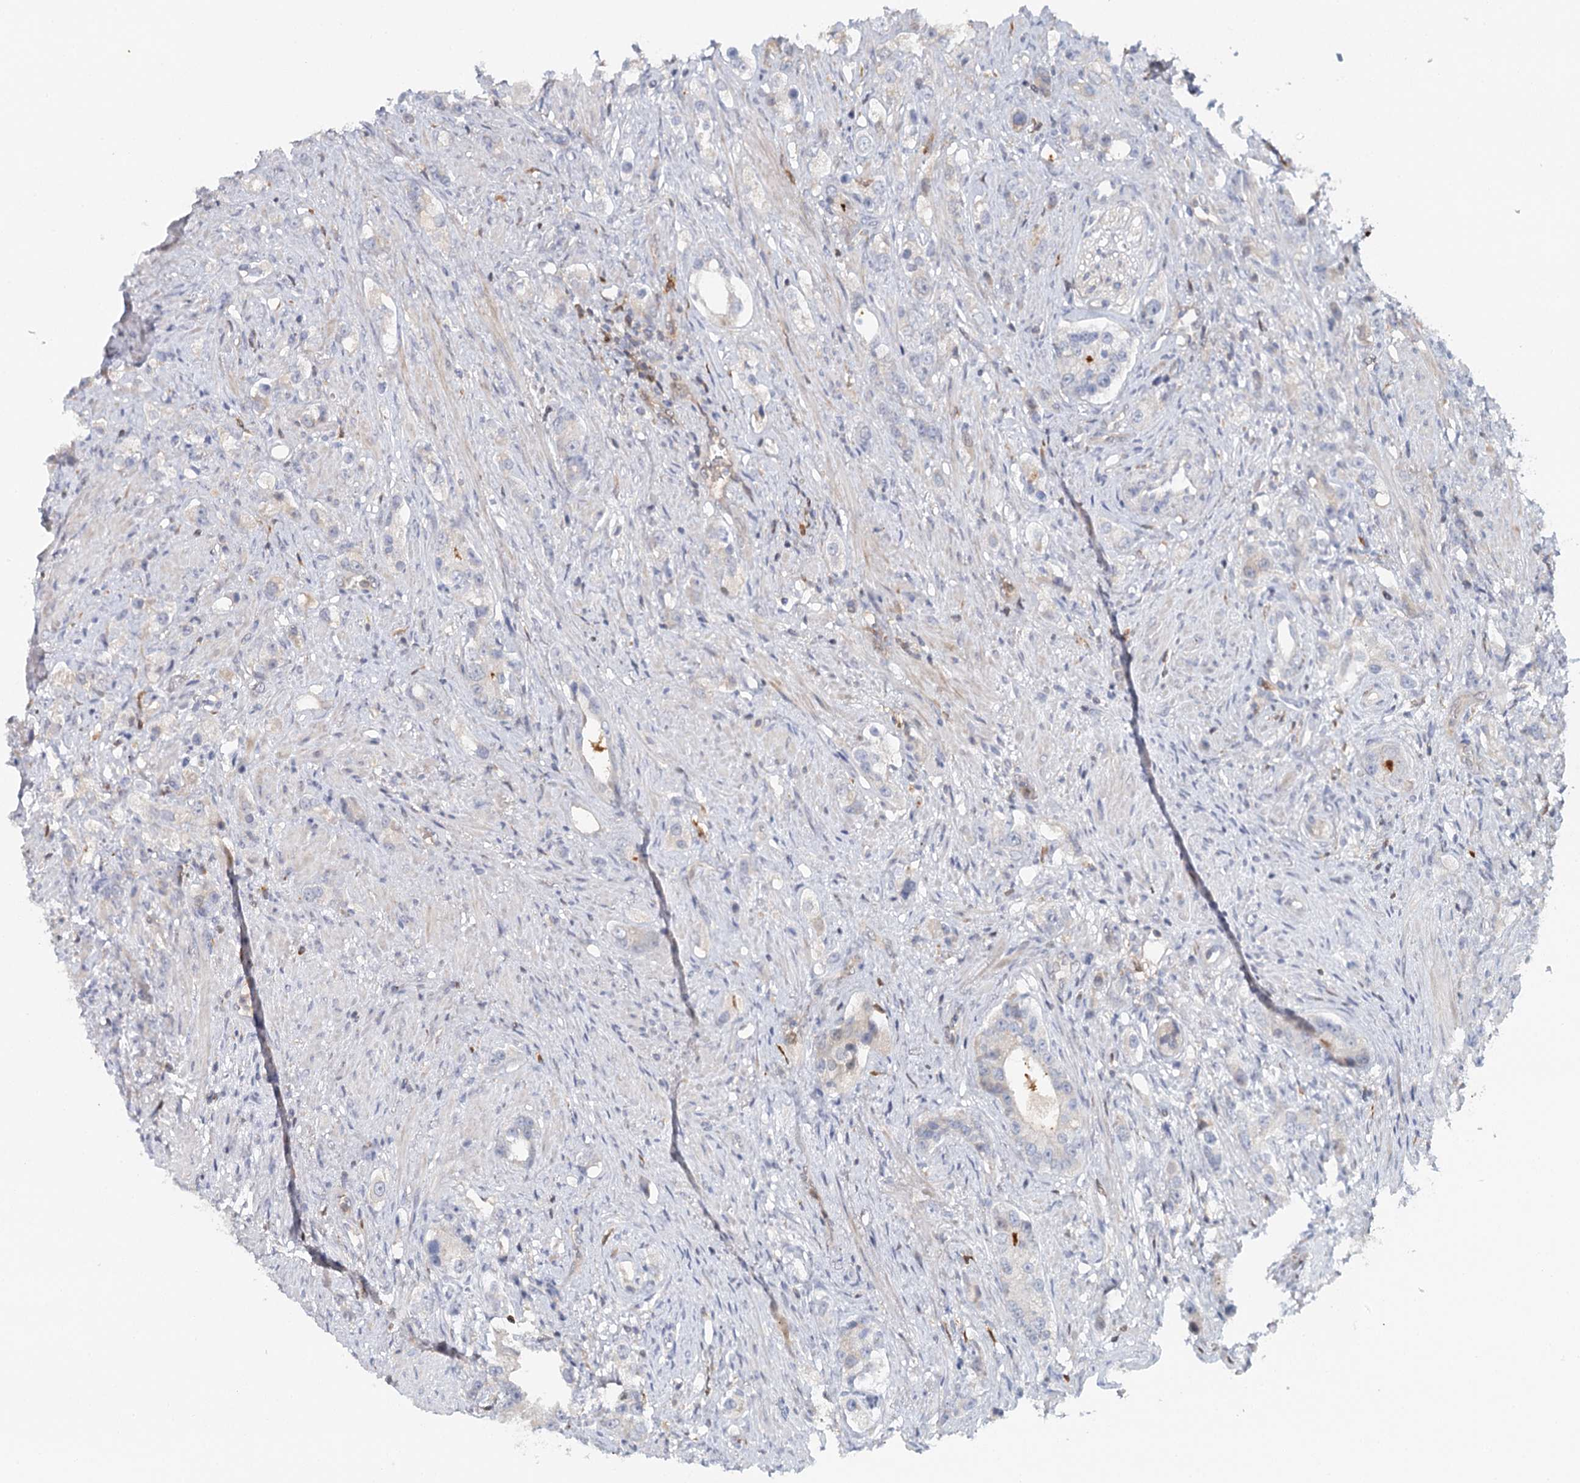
{"staining": {"intensity": "negative", "quantity": "none", "location": "none"}, "tissue": "prostate cancer", "cell_type": "Tumor cells", "image_type": "cancer", "snomed": [{"axis": "morphology", "description": "Adenocarcinoma, High grade"}, {"axis": "topography", "description": "Prostate"}], "caption": "IHC photomicrograph of high-grade adenocarcinoma (prostate) stained for a protein (brown), which reveals no expression in tumor cells.", "gene": "SLC41A2", "patient": {"sex": "male", "age": 63}}